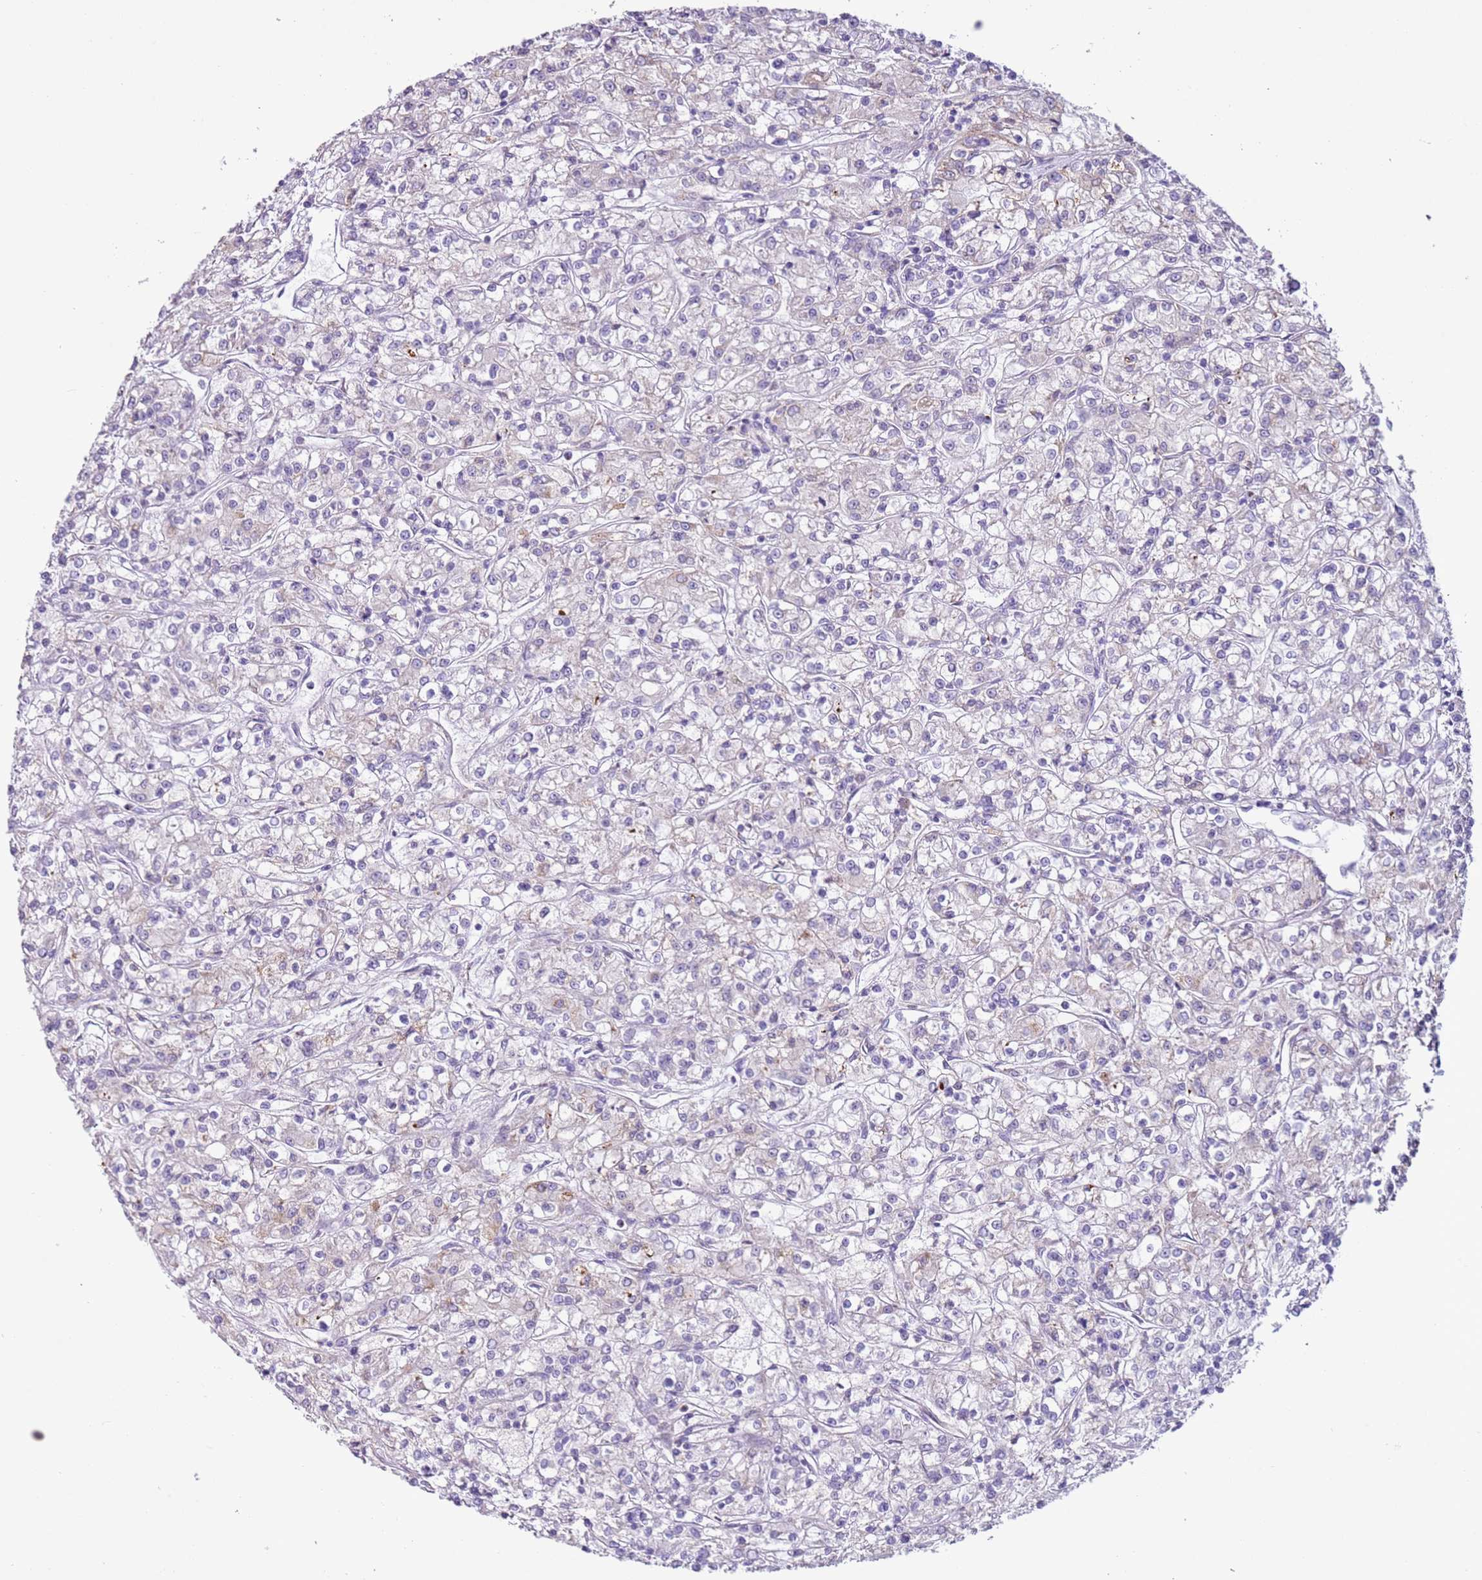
{"staining": {"intensity": "weak", "quantity": "<25%", "location": "cytoplasmic/membranous"}, "tissue": "renal cancer", "cell_type": "Tumor cells", "image_type": "cancer", "snomed": [{"axis": "morphology", "description": "Adenocarcinoma, NOS"}, {"axis": "topography", "description": "Kidney"}], "caption": "This is an immunohistochemistry (IHC) photomicrograph of renal cancer (adenocarcinoma). There is no expression in tumor cells.", "gene": "OAF", "patient": {"sex": "female", "age": 59}}